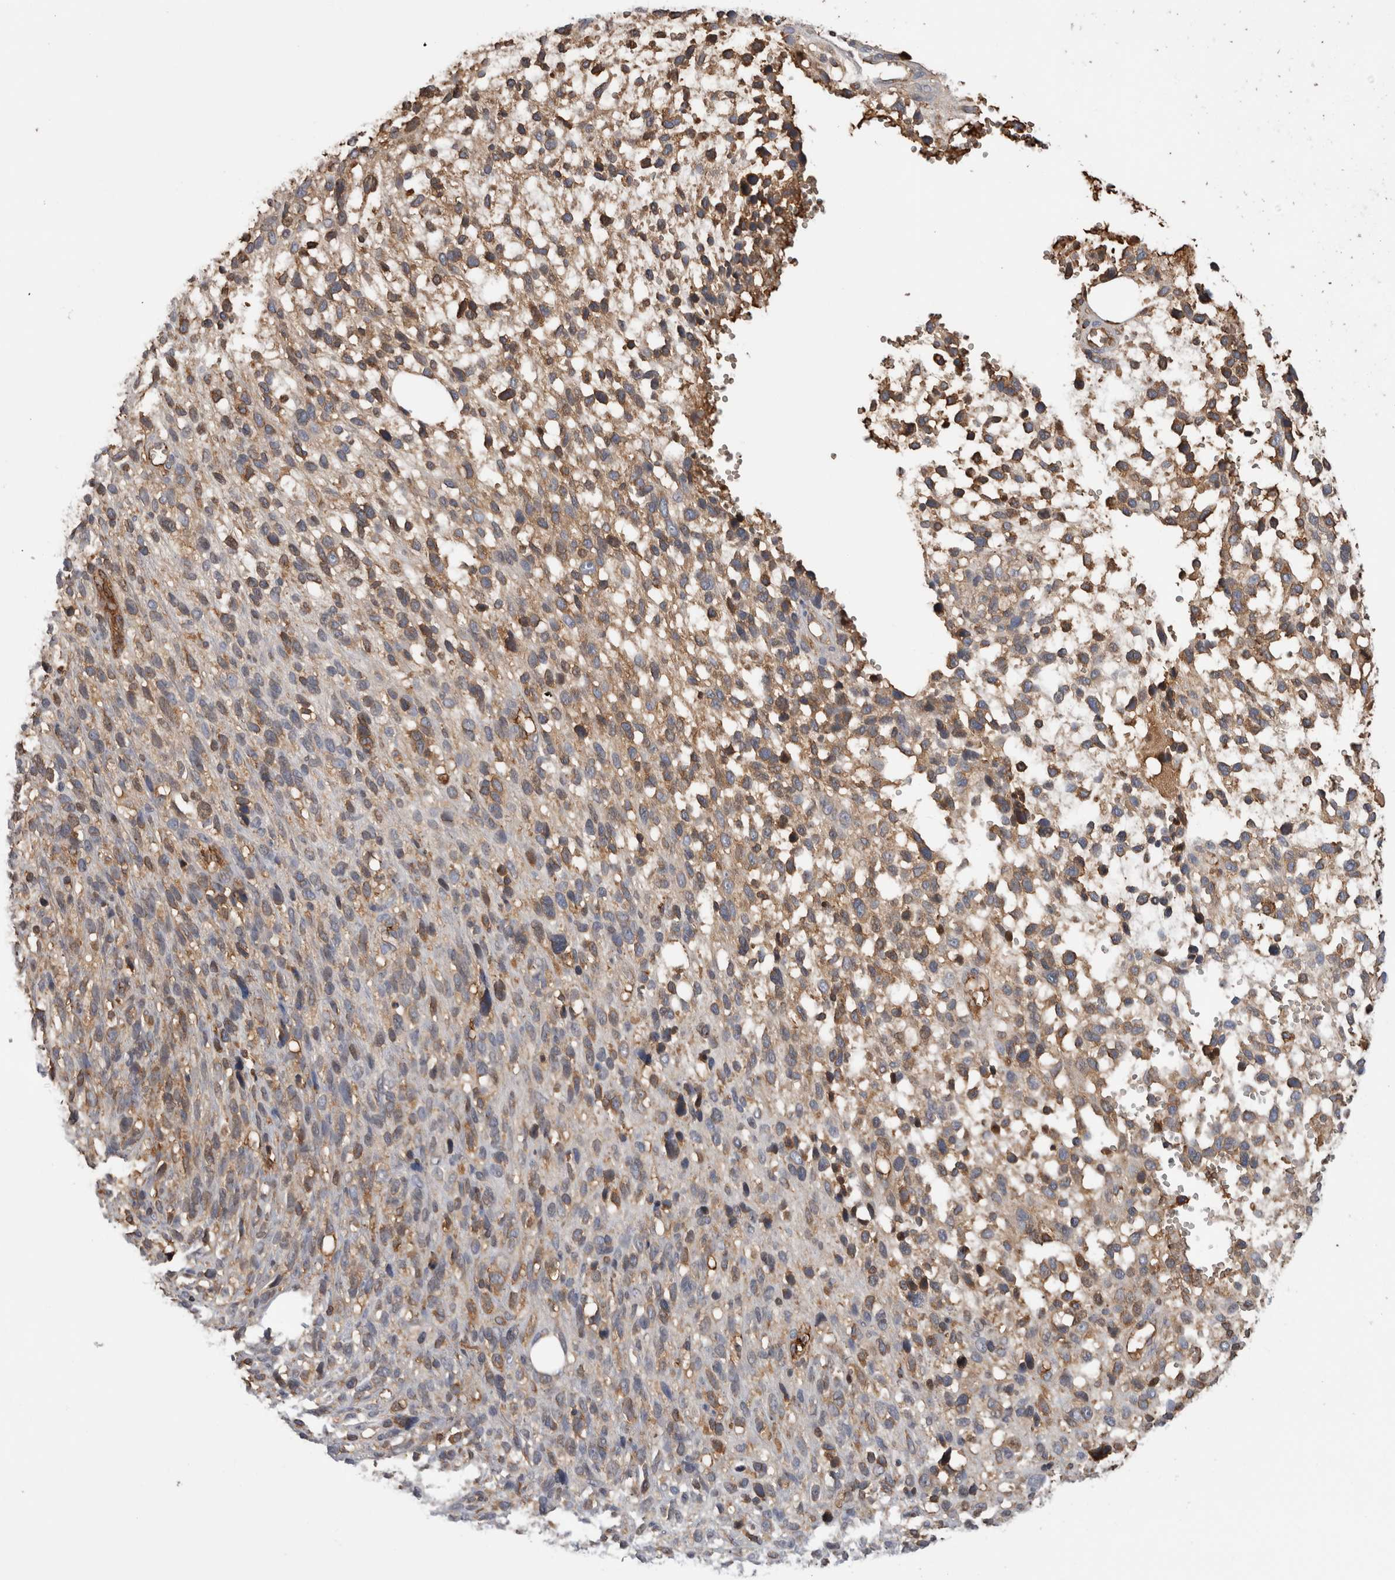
{"staining": {"intensity": "weak", "quantity": "25%-75%", "location": "cytoplasmic/membranous"}, "tissue": "melanoma", "cell_type": "Tumor cells", "image_type": "cancer", "snomed": [{"axis": "morphology", "description": "Malignant melanoma, NOS"}, {"axis": "topography", "description": "Skin"}], "caption": "Melanoma was stained to show a protein in brown. There is low levels of weak cytoplasmic/membranous staining in about 25%-75% of tumor cells.", "gene": "TBCE", "patient": {"sex": "female", "age": 55}}